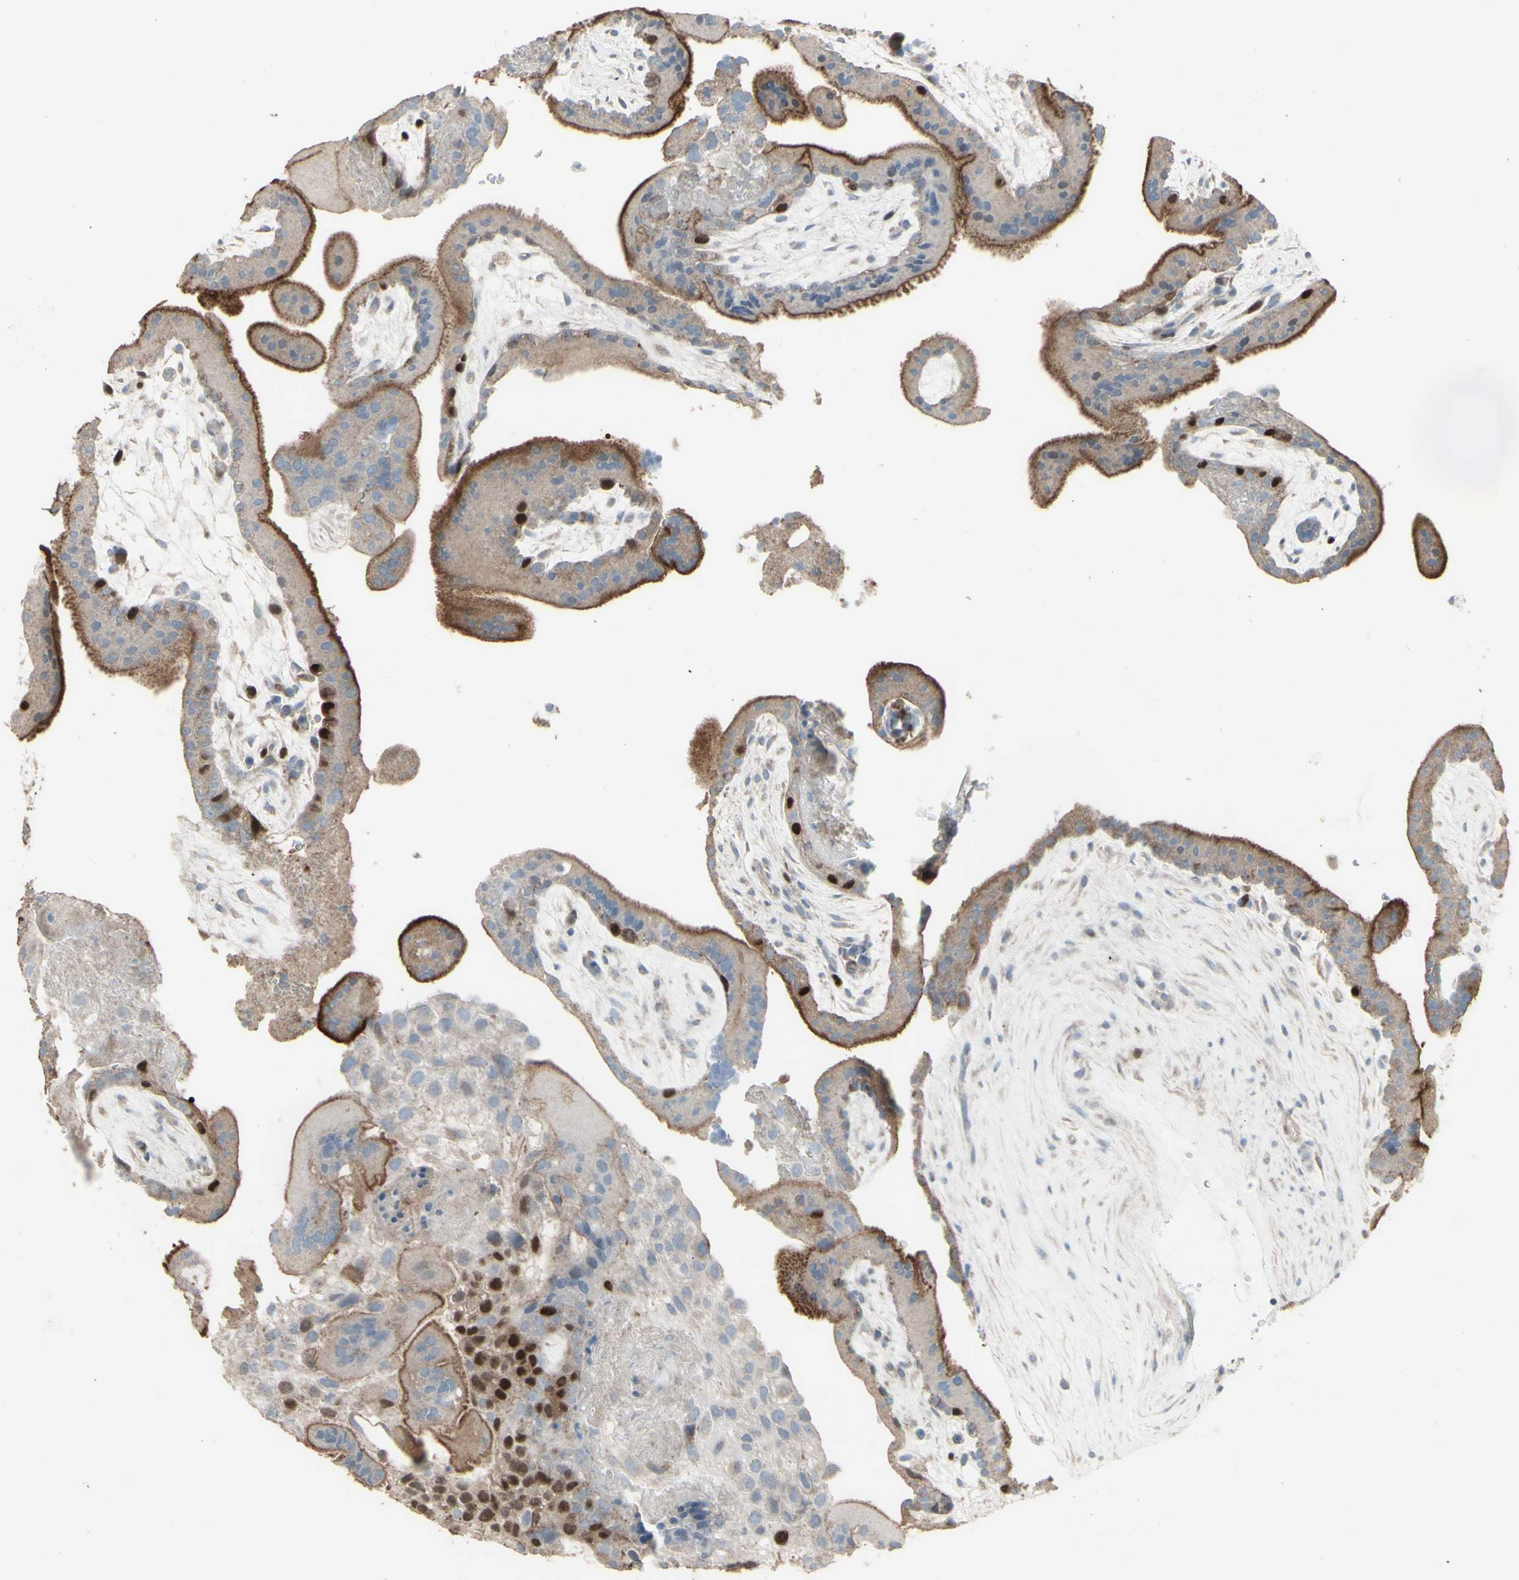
{"staining": {"intensity": "weak", "quantity": "25%-75%", "location": "cytoplasmic/membranous"}, "tissue": "placenta", "cell_type": "Decidual cells", "image_type": "normal", "snomed": [{"axis": "morphology", "description": "Normal tissue, NOS"}, {"axis": "topography", "description": "Placenta"}], "caption": "The histopathology image reveals staining of benign placenta, revealing weak cytoplasmic/membranous protein positivity (brown color) within decidual cells.", "gene": "GMNN", "patient": {"sex": "female", "age": 19}}